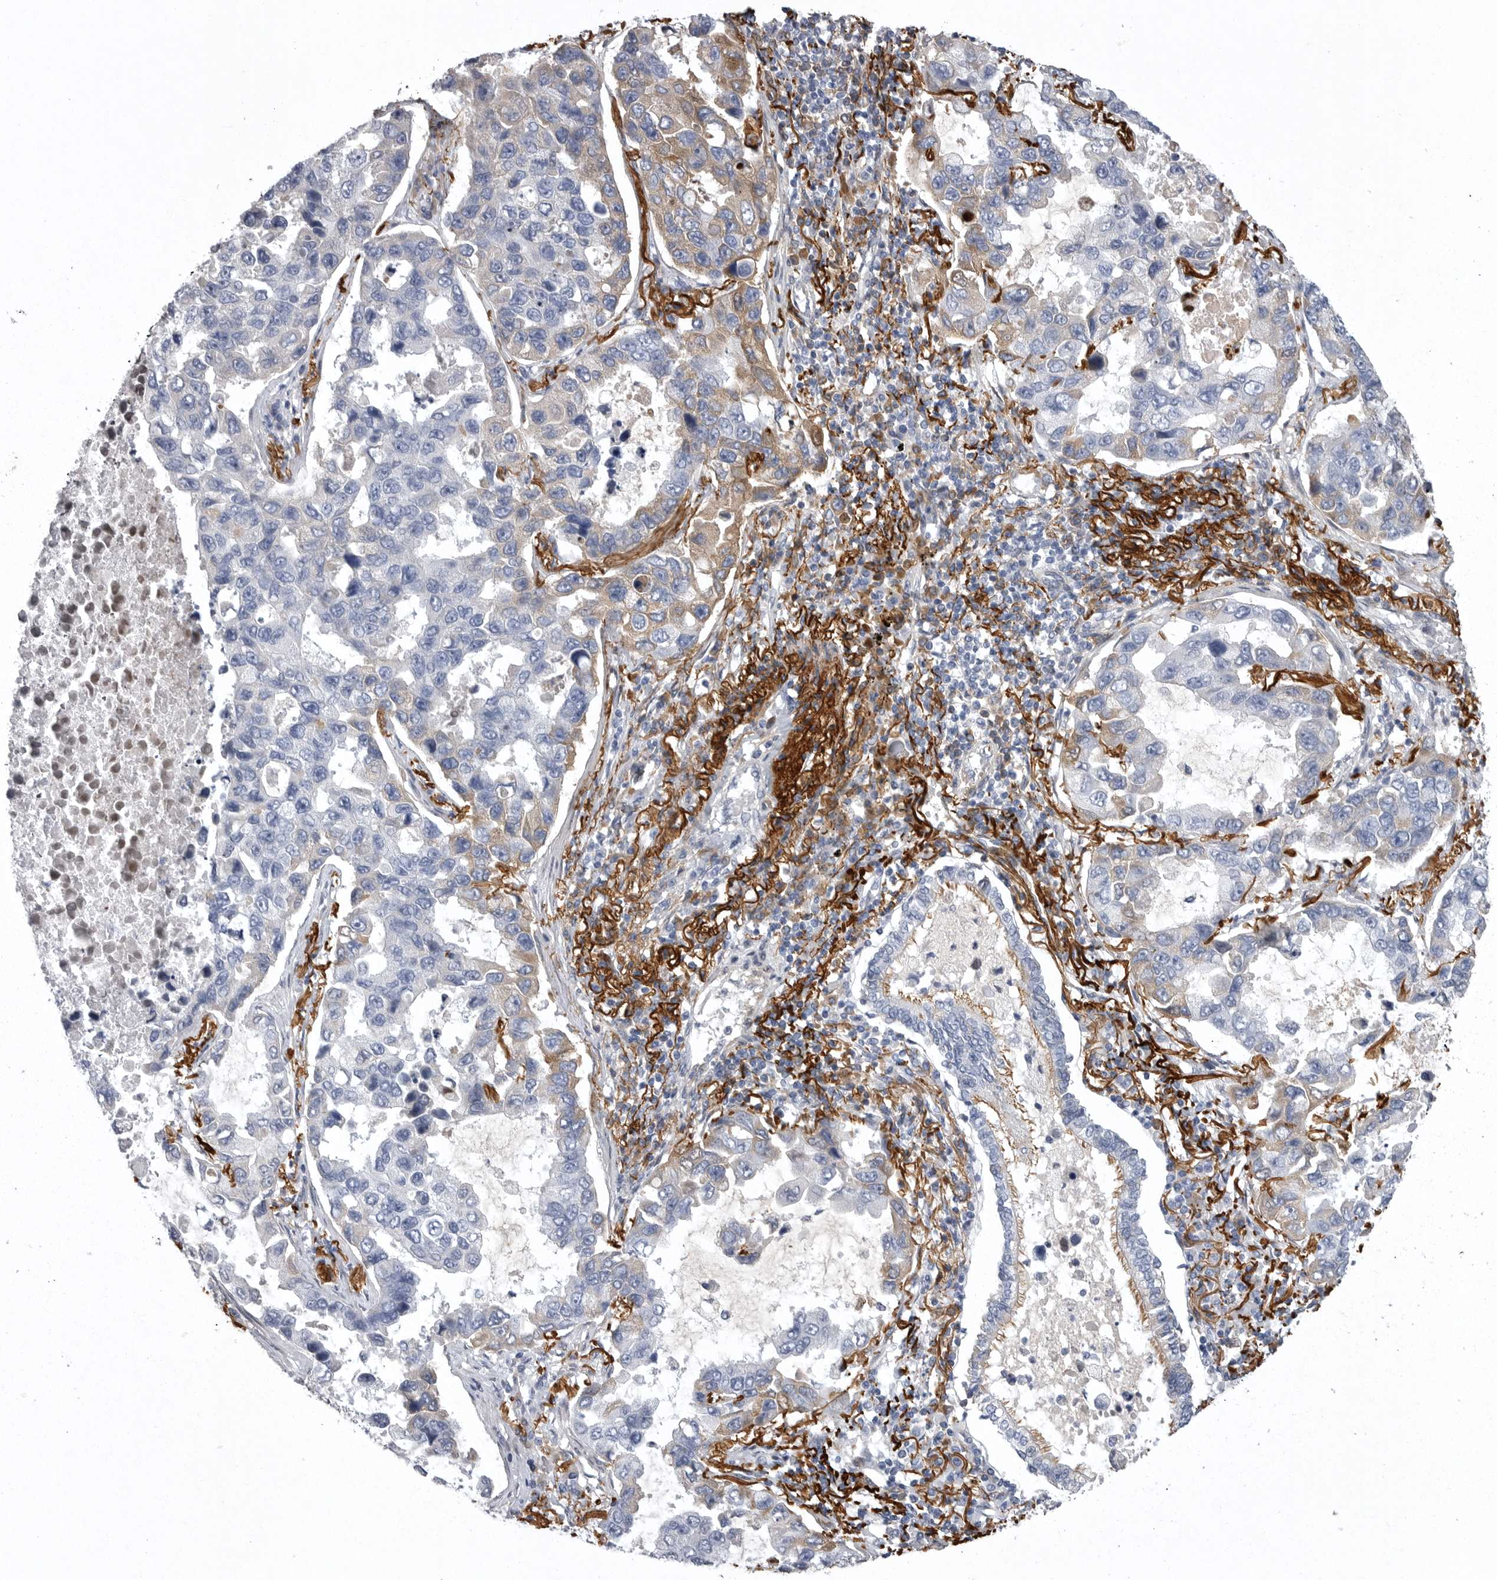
{"staining": {"intensity": "negative", "quantity": "none", "location": "none"}, "tissue": "lung cancer", "cell_type": "Tumor cells", "image_type": "cancer", "snomed": [{"axis": "morphology", "description": "Adenocarcinoma, NOS"}, {"axis": "topography", "description": "Lung"}], "caption": "Tumor cells are negative for protein expression in human lung cancer (adenocarcinoma).", "gene": "CRP", "patient": {"sex": "male", "age": 64}}